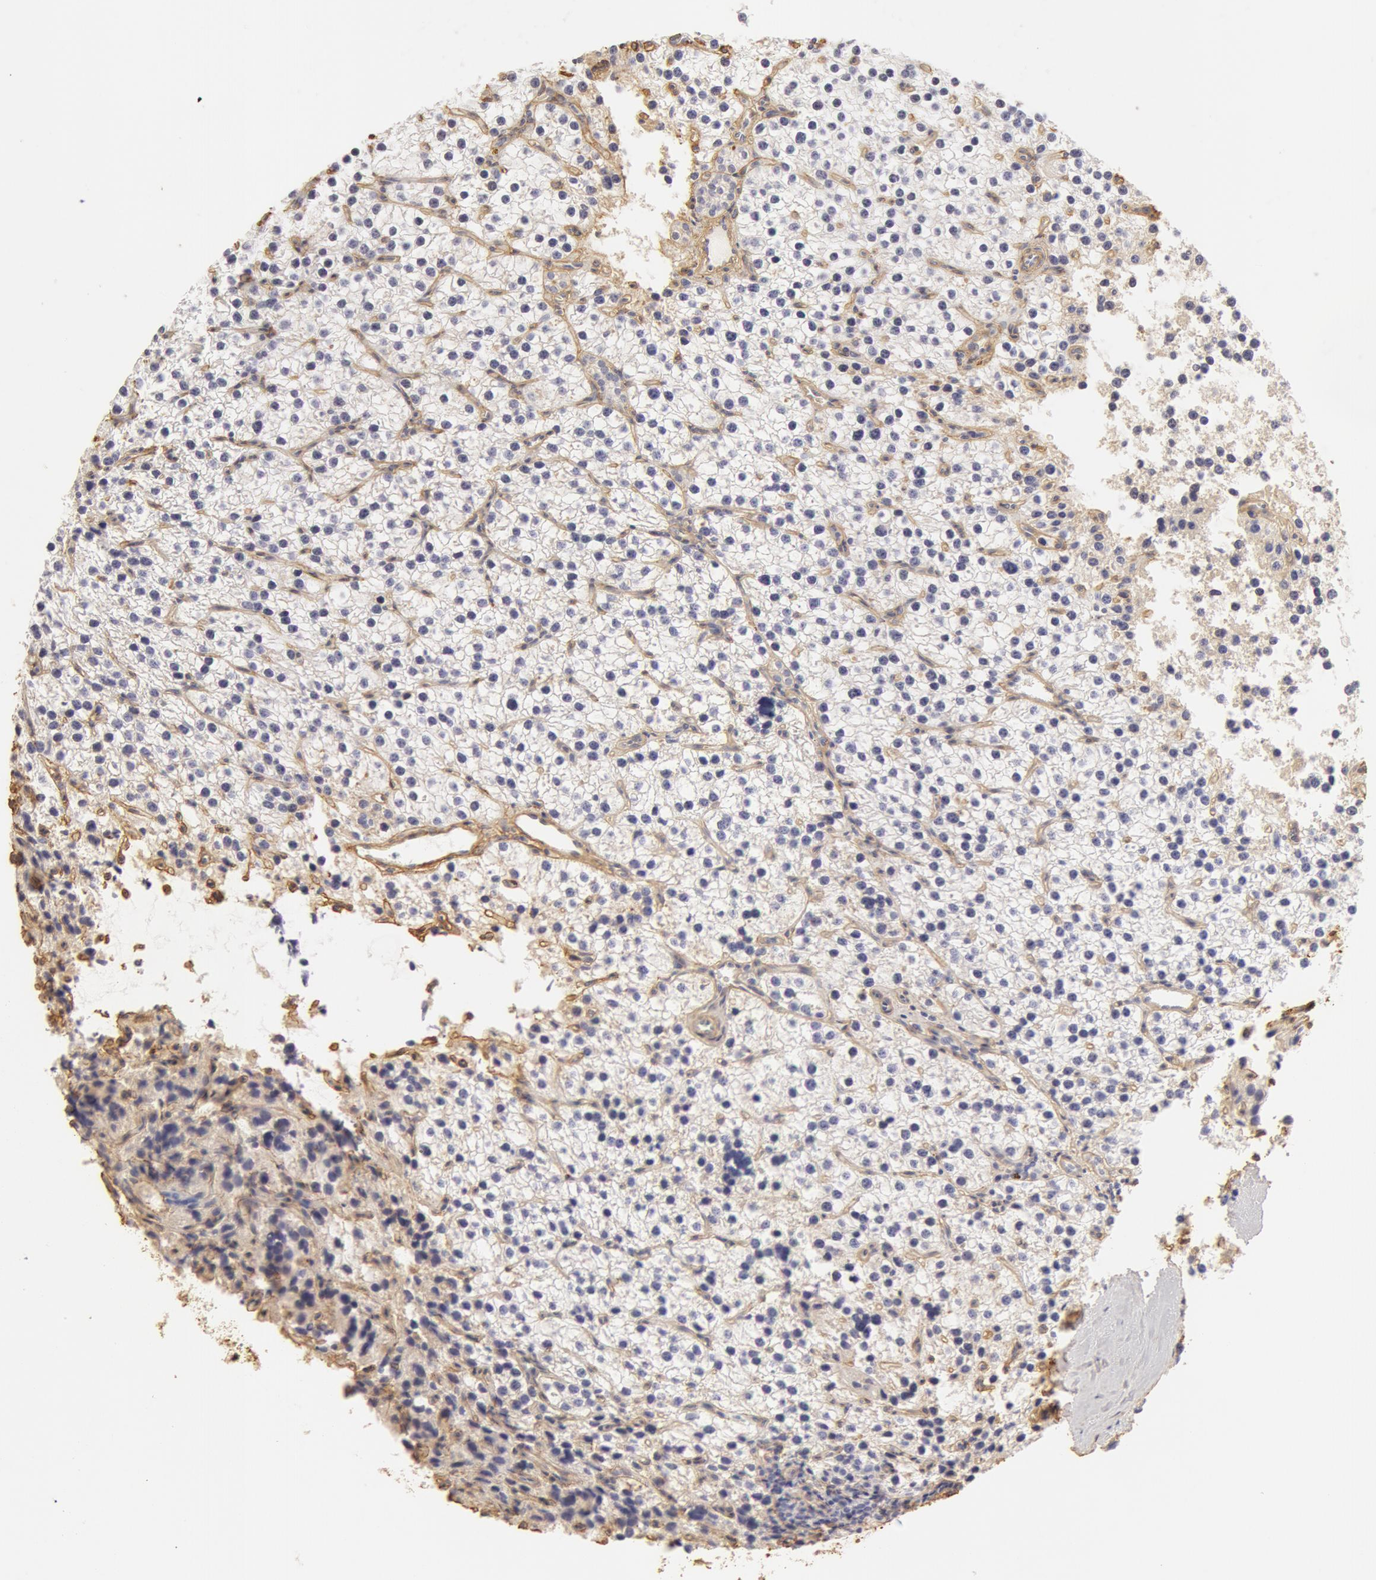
{"staining": {"intensity": "negative", "quantity": "none", "location": "none"}, "tissue": "parathyroid gland", "cell_type": "Glandular cells", "image_type": "normal", "snomed": [{"axis": "morphology", "description": "Normal tissue, NOS"}, {"axis": "topography", "description": "Parathyroid gland"}], "caption": "Glandular cells are negative for protein expression in unremarkable human parathyroid gland.", "gene": "COL4A1", "patient": {"sex": "female", "age": 54}}